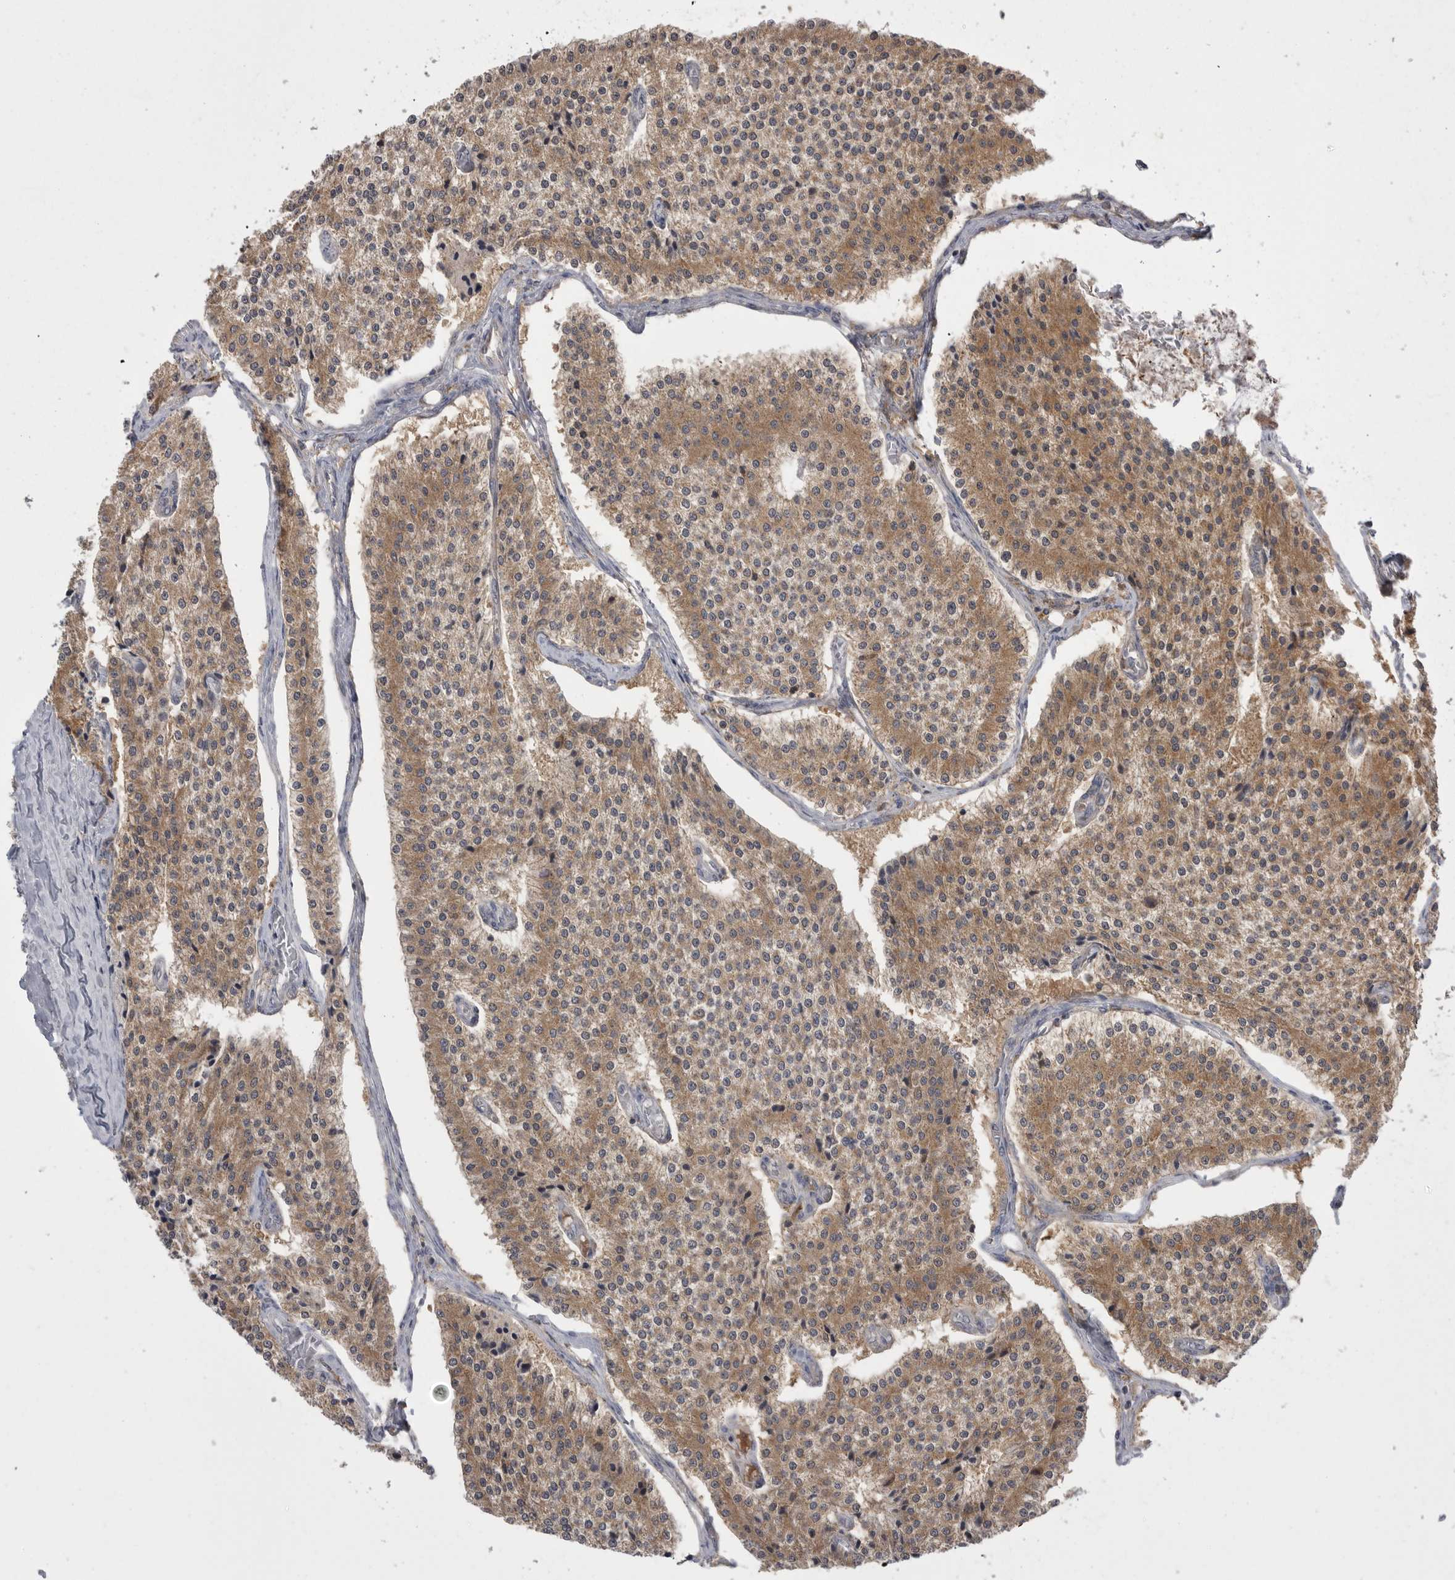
{"staining": {"intensity": "moderate", "quantity": ">75%", "location": "cytoplasmic/membranous"}, "tissue": "carcinoid", "cell_type": "Tumor cells", "image_type": "cancer", "snomed": [{"axis": "morphology", "description": "Carcinoid, malignant, NOS"}, {"axis": "topography", "description": "Colon"}], "caption": "A histopathology image of human carcinoid (malignant) stained for a protein displays moderate cytoplasmic/membranous brown staining in tumor cells.", "gene": "KYAT3", "patient": {"sex": "female", "age": 52}}